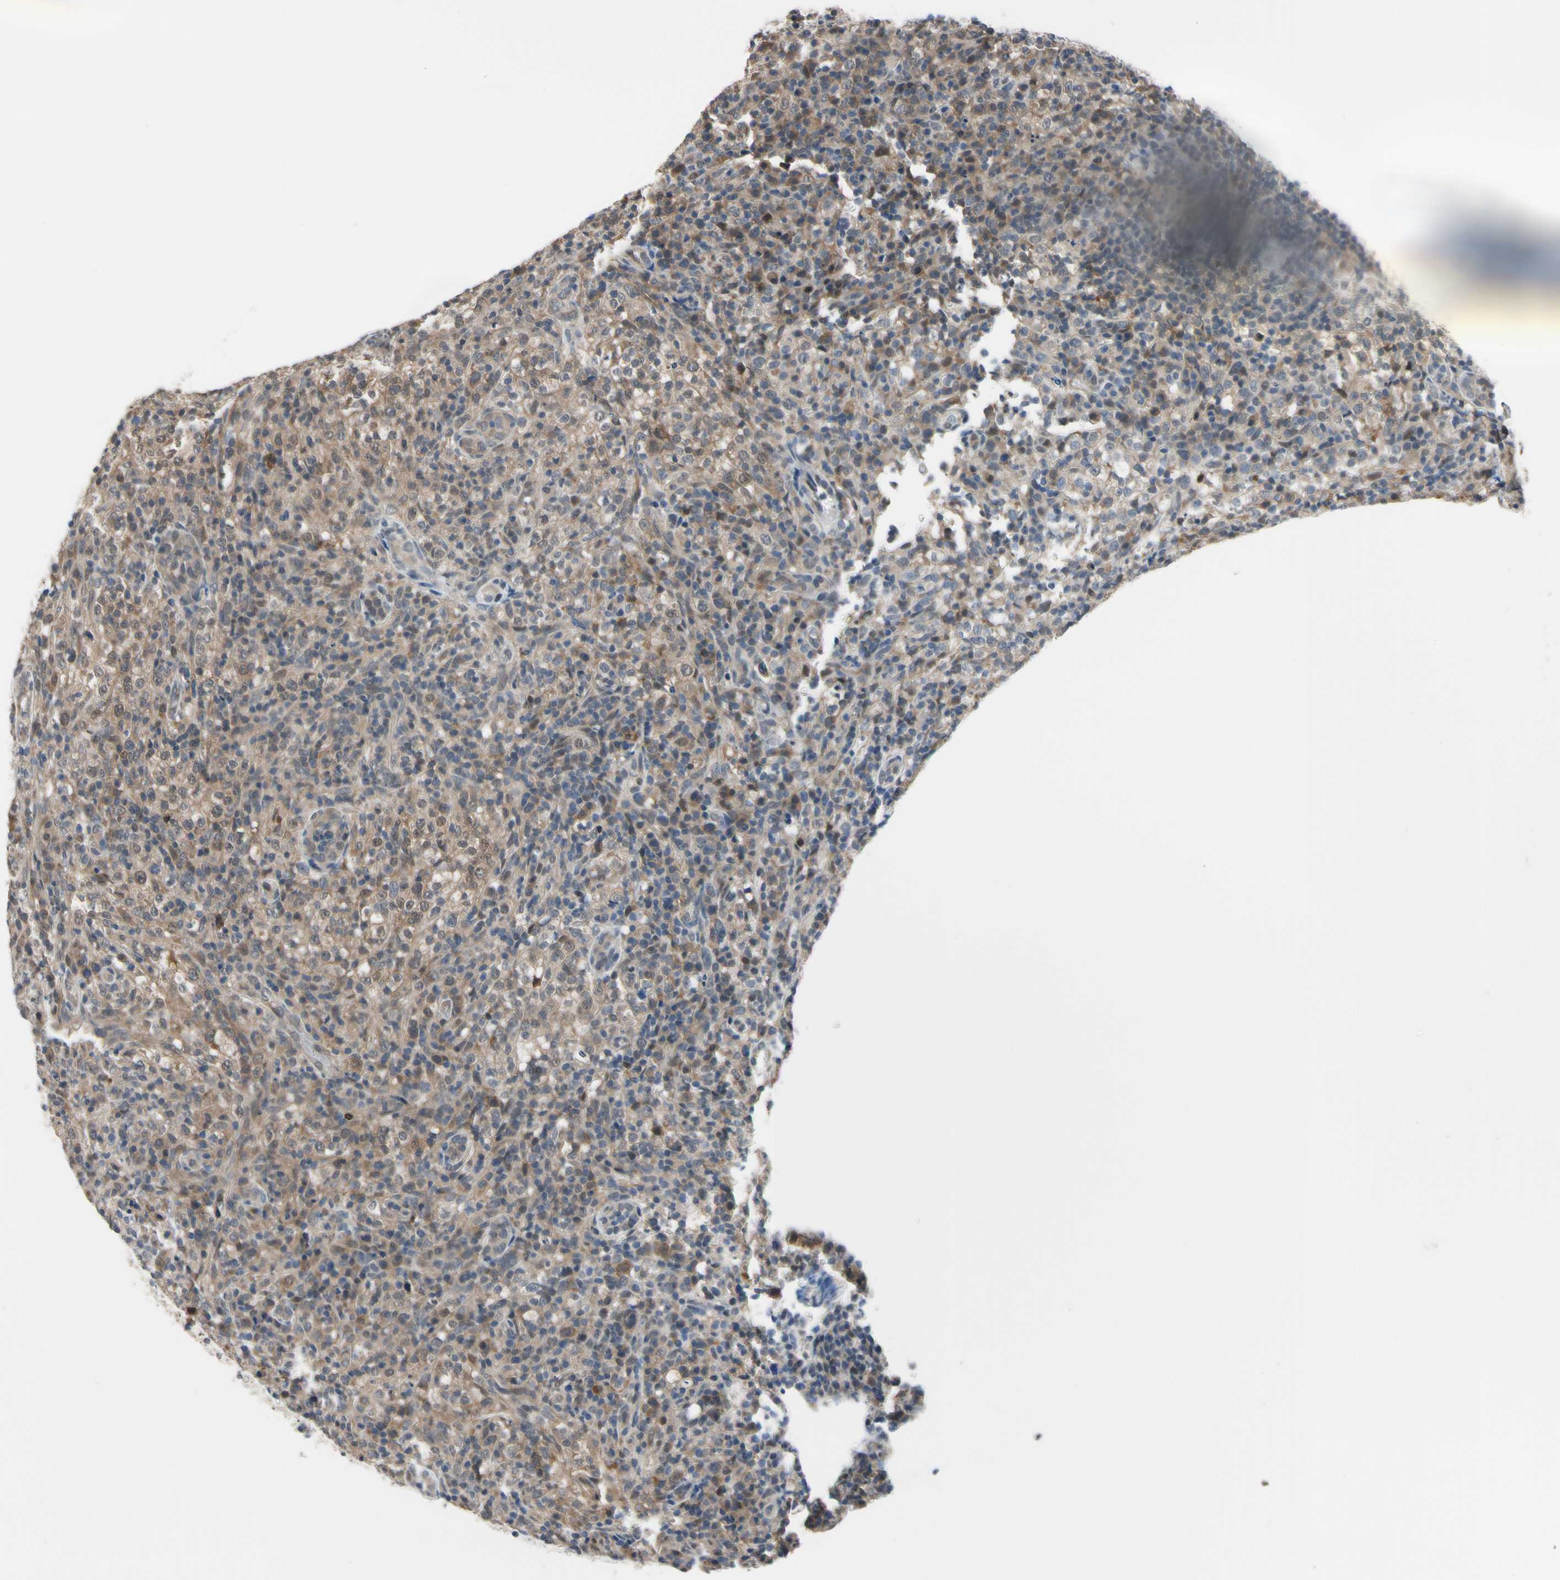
{"staining": {"intensity": "moderate", "quantity": "25%-75%", "location": "cytoplasmic/membranous"}, "tissue": "lymphoma", "cell_type": "Tumor cells", "image_type": "cancer", "snomed": [{"axis": "morphology", "description": "Malignant lymphoma, non-Hodgkin's type, High grade"}, {"axis": "topography", "description": "Lymph node"}], "caption": "High-grade malignant lymphoma, non-Hodgkin's type was stained to show a protein in brown. There is medium levels of moderate cytoplasmic/membranous expression in approximately 25%-75% of tumor cells. Using DAB (brown) and hematoxylin (blue) stains, captured at high magnification using brightfield microscopy.", "gene": "HSPA4", "patient": {"sex": "female", "age": 76}}